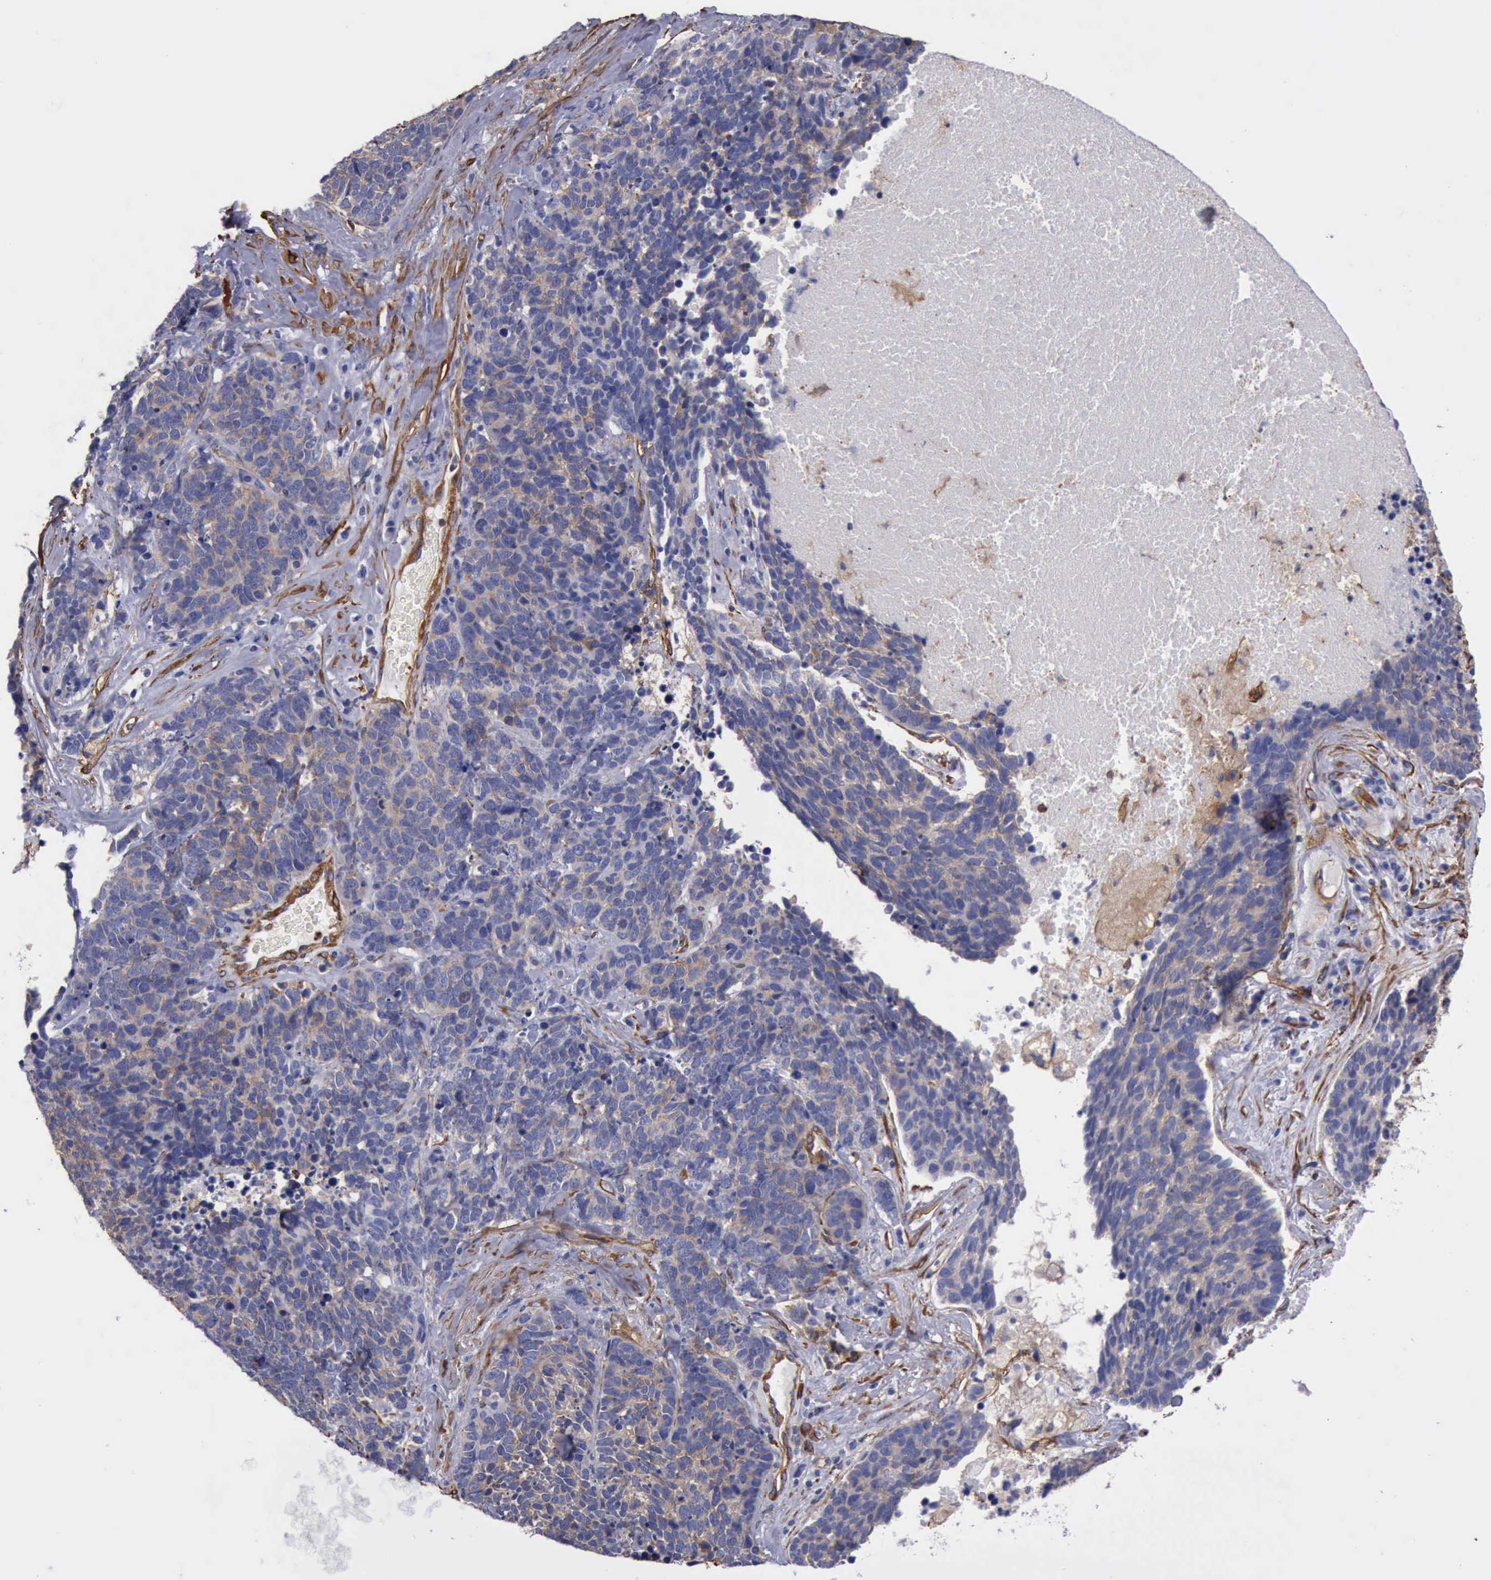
{"staining": {"intensity": "weak", "quantity": ">75%", "location": "cytoplasmic/membranous"}, "tissue": "lung cancer", "cell_type": "Tumor cells", "image_type": "cancer", "snomed": [{"axis": "morphology", "description": "Neoplasm, malignant, NOS"}, {"axis": "topography", "description": "Lung"}], "caption": "Immunohistochemistry micrograph of neoplastic tissue: human lung cancer stained using immunohistochemistry (IHC) reveals low levels of weak protein expression localized specifically in the cytoplasmic/membranous of tumor cells, appearing as a cytoplasmic/membranous brown color.", "gene": "FLNA", "patient": {"sex": "female", "age": 75}}